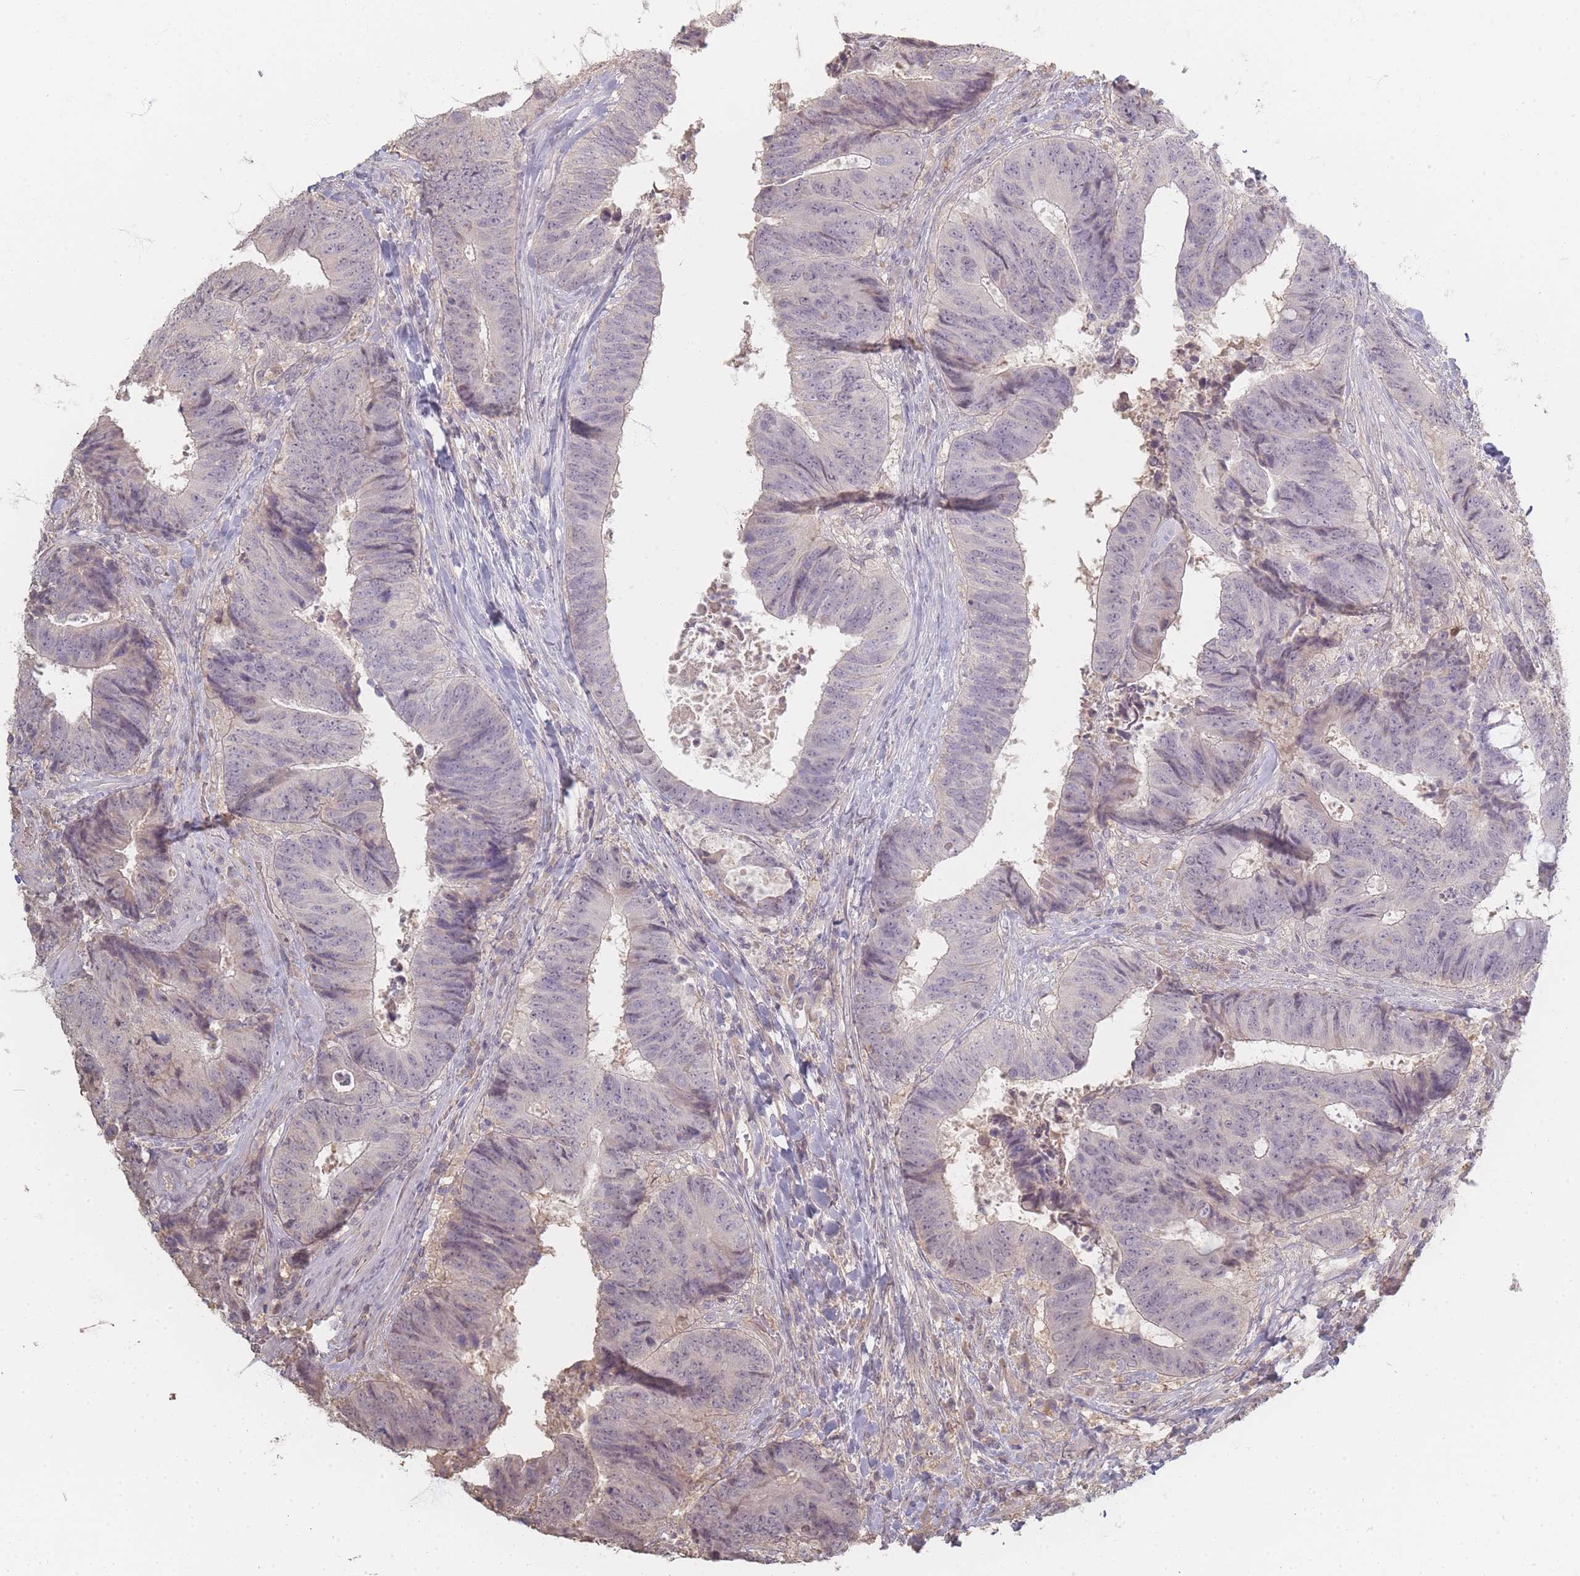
{"staining": {"intensity": "negative", "quantity": "none", "location": "none"}, "tissue": "colorectal cancer", "cell_type": "Tumor cells", "image_type": "cancer", "snomed": [{"axis": "morphology", "description": "Adenocarcinoma, NOS"}, {"axis": "topography", "description": "Rectum"}], "caption": "Tumor cells are negative for protein expression in human colorectal cancer. The staining is performed using DAB brown chromogen with nuclei counter-stained in using hematoxylin.", "gene": "RFTN1", "patient": {"sex": "male", "age": 72}}